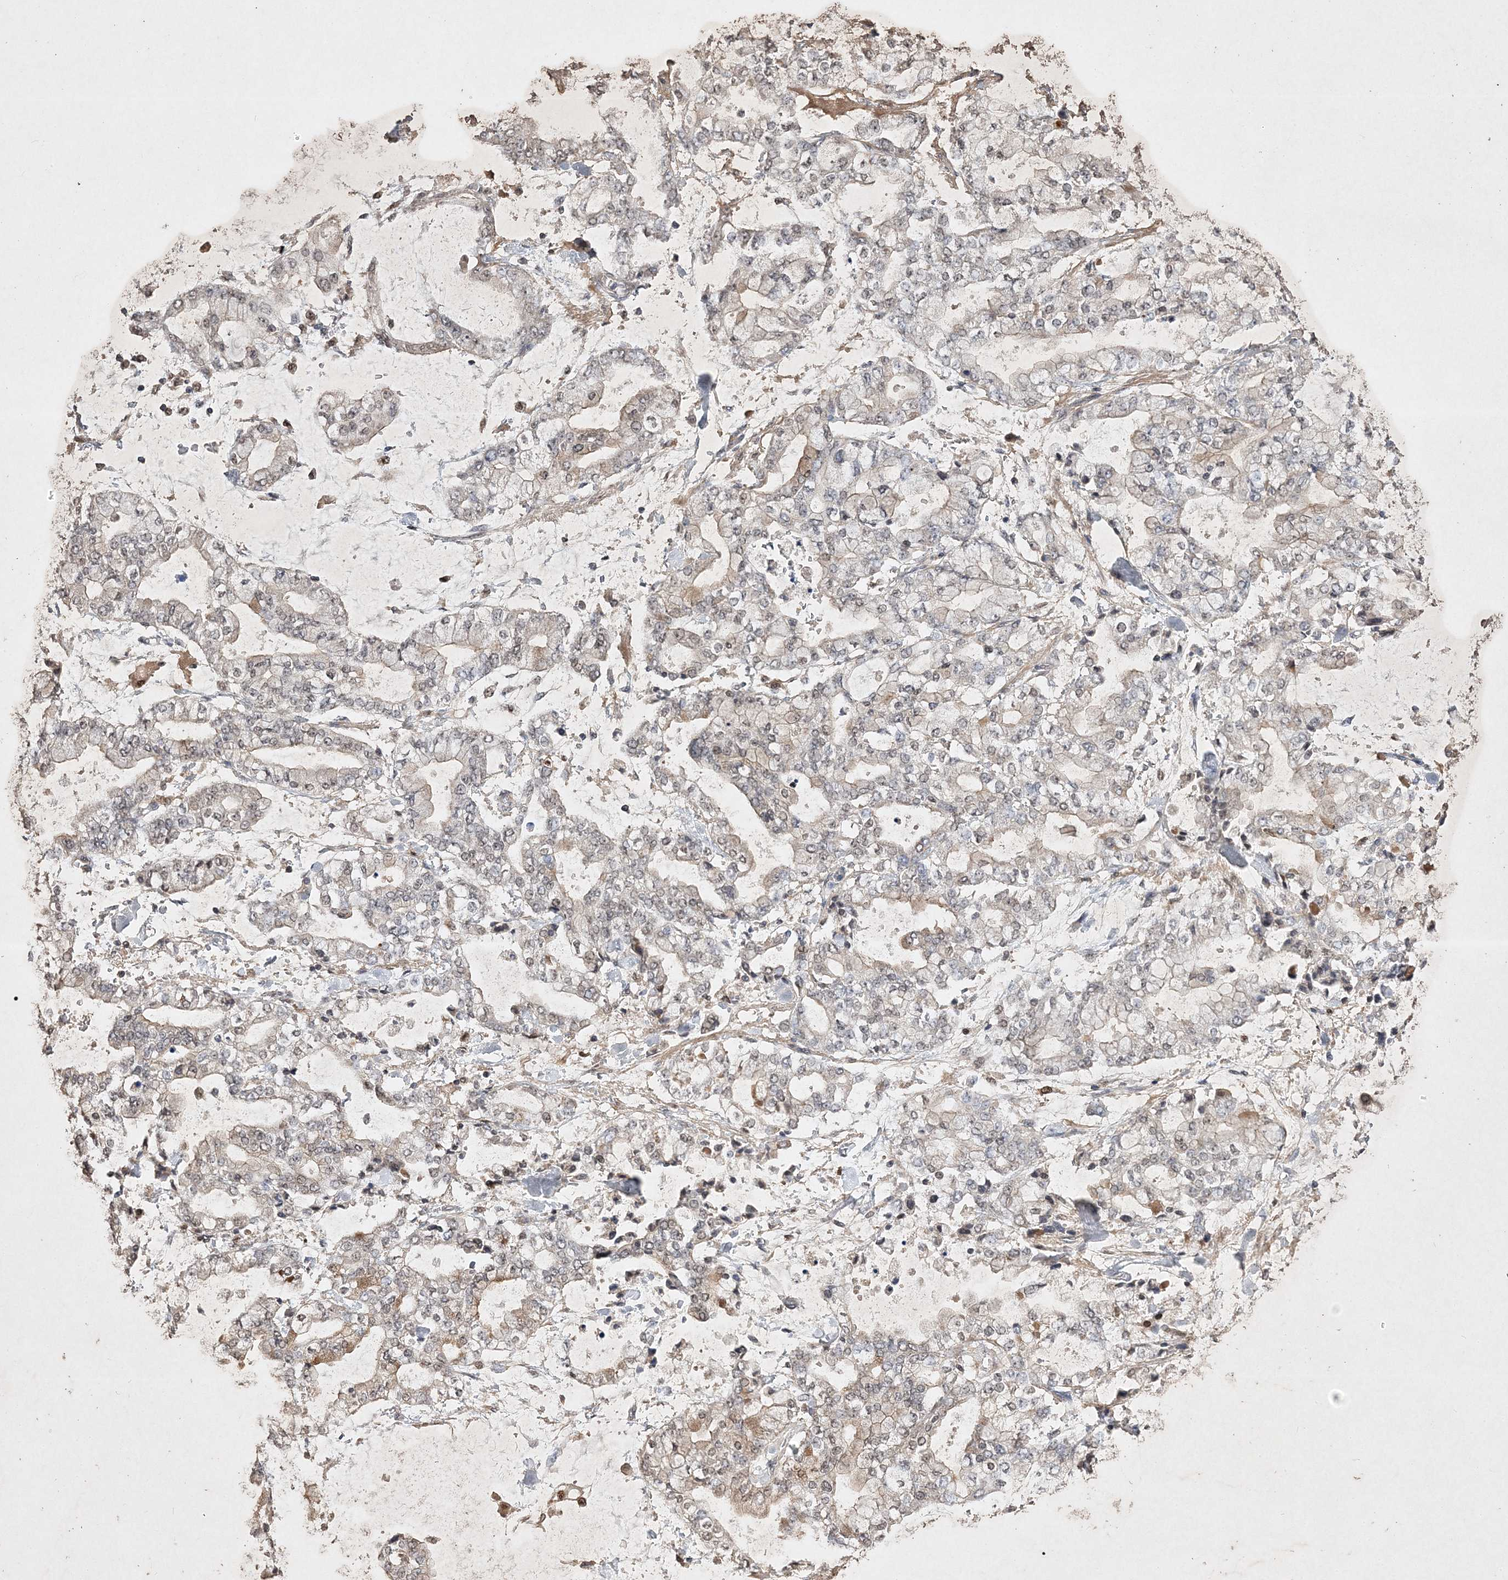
{"staining": {"intensity": "moderate", "quantity": "<25%", "location": "nuclear"}, "tissue": "stomach cancer", "cell_type": "Tumor cells", "image_type": "cancer", "snomed": [{"axis": "morphology", "description": "Normal tissue, NOS"}, {"axis": "morphology", "description": "Adenocarcinoma, NOS"}, {"axis": "topography", "description": "Stomach, upper"}, {"axis": "topography", "description": "Stomach"}], "caption": "A low amount of moderate nuclear staining is appreciated in about <25% of tumor cells in stomach adenocarcinoma tissue.", "gene": "C3orf38", "patient": {"sex": "male", "age": 76}}